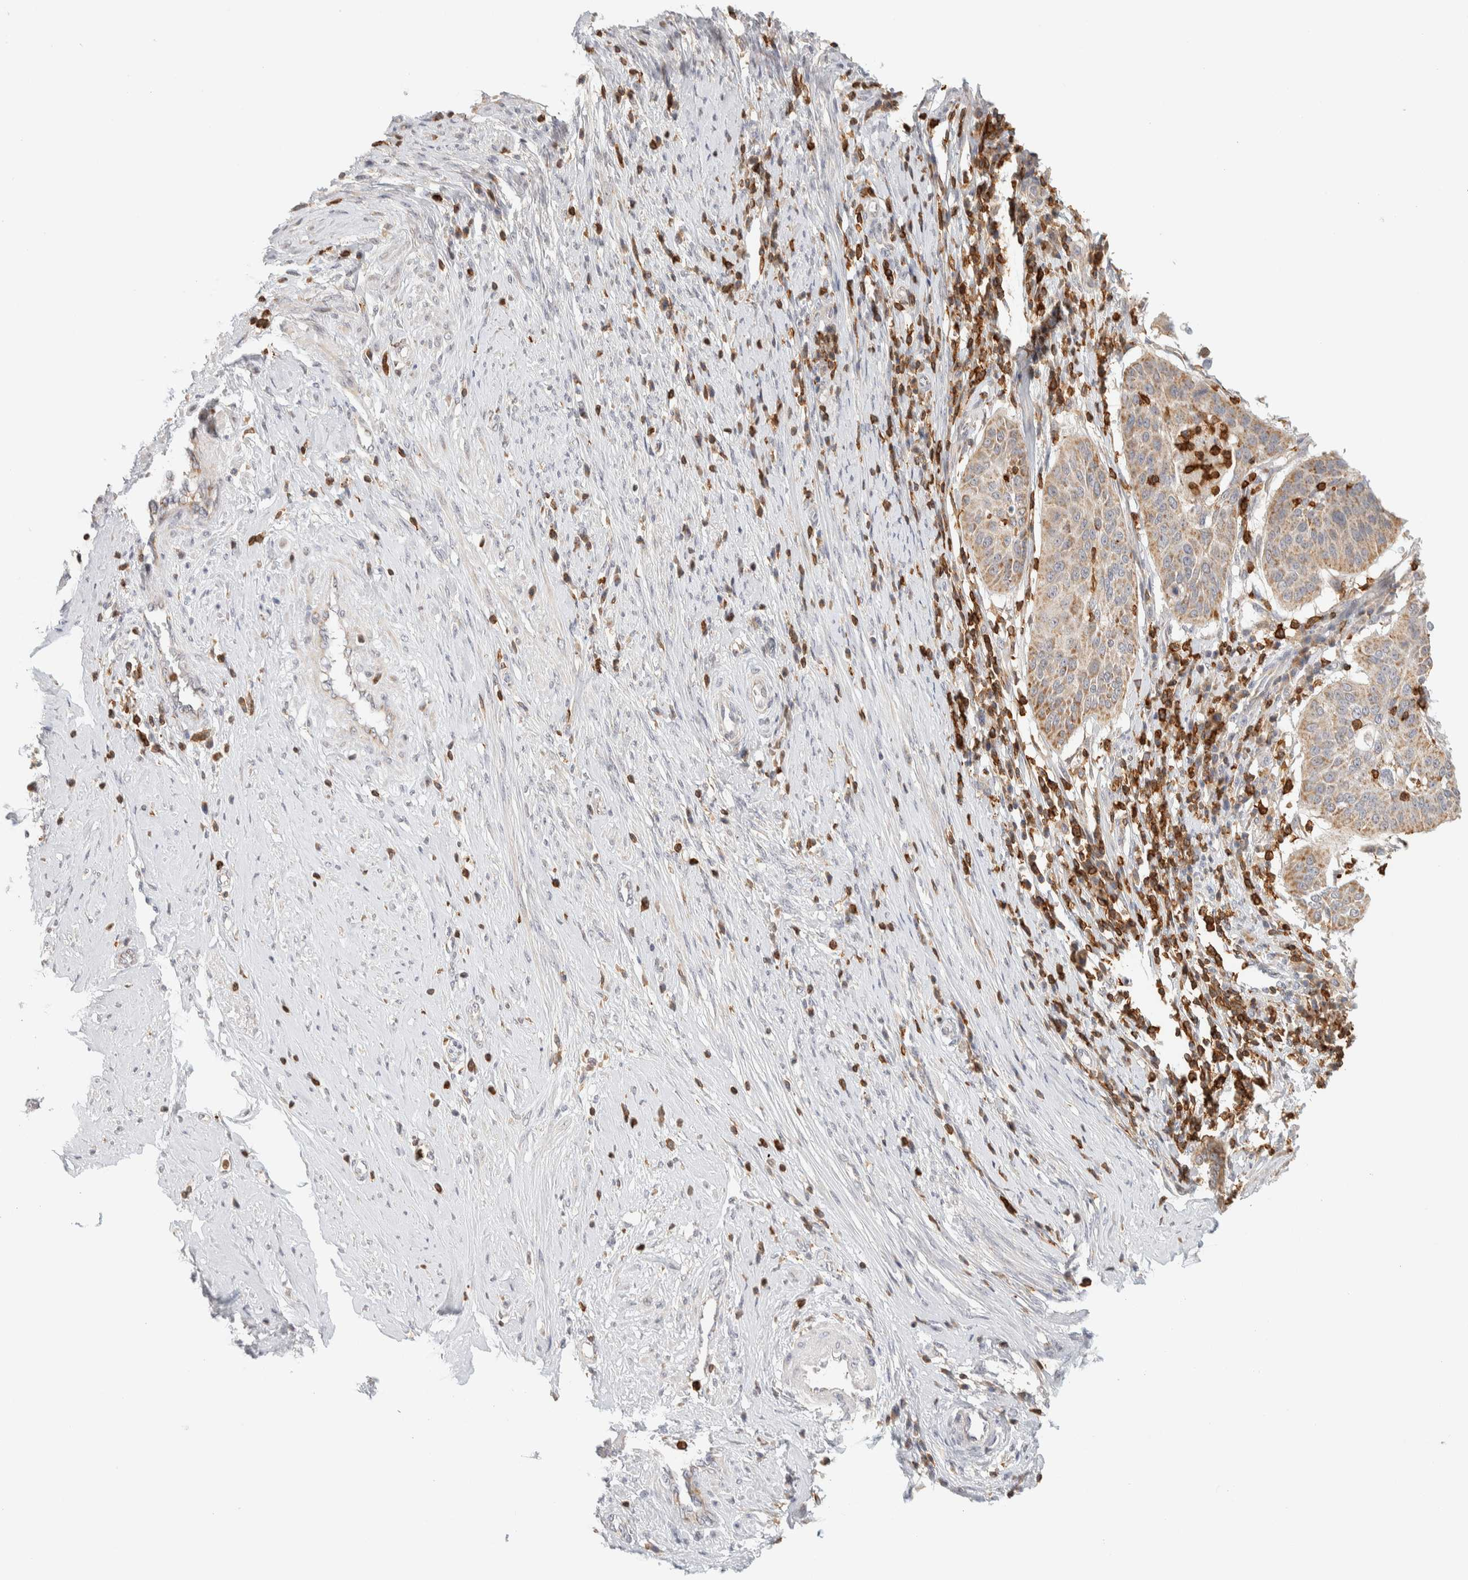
{"staining": {"intensity": "moderate", "quantity": ">75%", "location": "cytoplasmic/membranous"}, "tissue": "cervical cancer", "cell_type": "Tumor cells", "image_type": "cancer", "snomed": [{"axis": "morphology", "description": "Normal tissue, NOS"}, {"axis": "morphology", "description": "Squamous cell carcinoma, NOS"}, {"axis": "topography", "description": "Cervix"}], "caption": "Cervical cancer stained for a protein (brown) reveals moderate cytoplasmic/membranous positive positivity in approximately >75% of tumor cells.", "gene": "RUNDC1", "patient": {"sex": "female", "age": 39}}